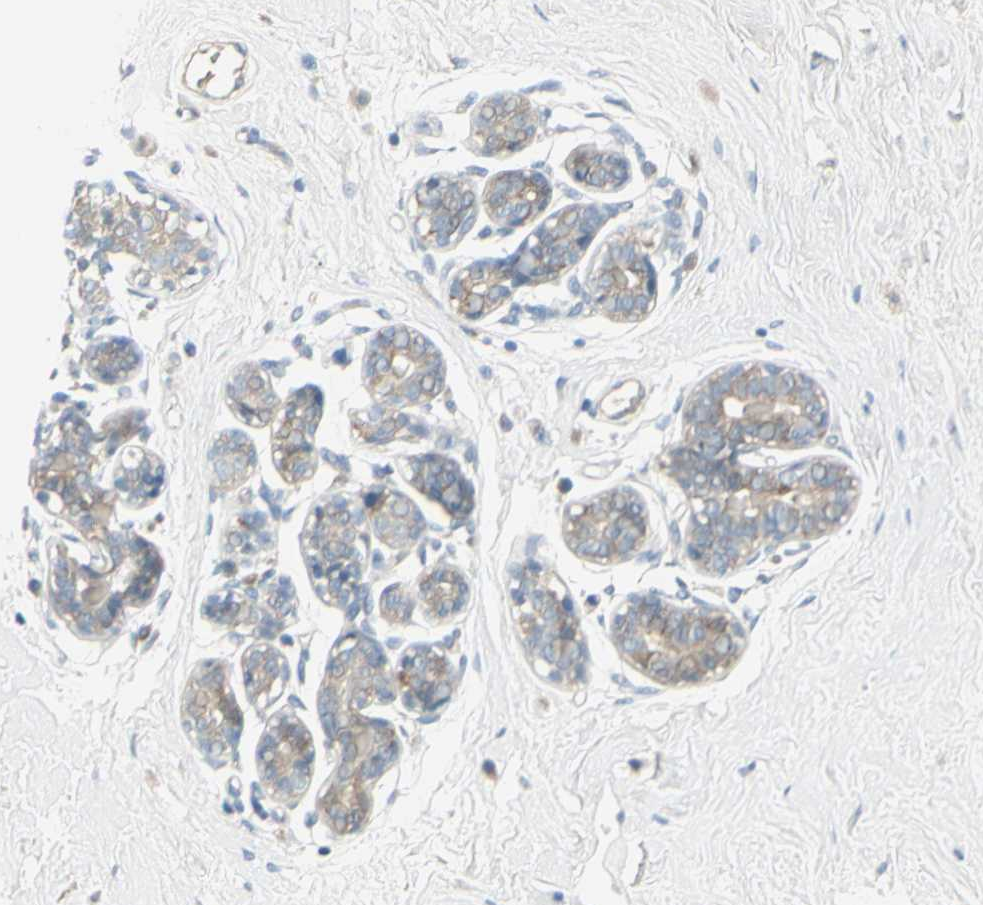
{"staining": {"intensity": "negative", "quantity": "none", "location": "none"}, "tissue": "breast", "cell_type": "Adipocytes", "image_type": "normal", "snomed": [{"axis": "morphology", "description": "Normal tissue, NOS"}, {"axis": "topography", "description": "Breast"}], "caption": "Immunohistochemical staining of benign breast exhibits no significant staining in adipocytes.", "gene": "CCNB2", "patient": {"sex": "female", "age": 23}}